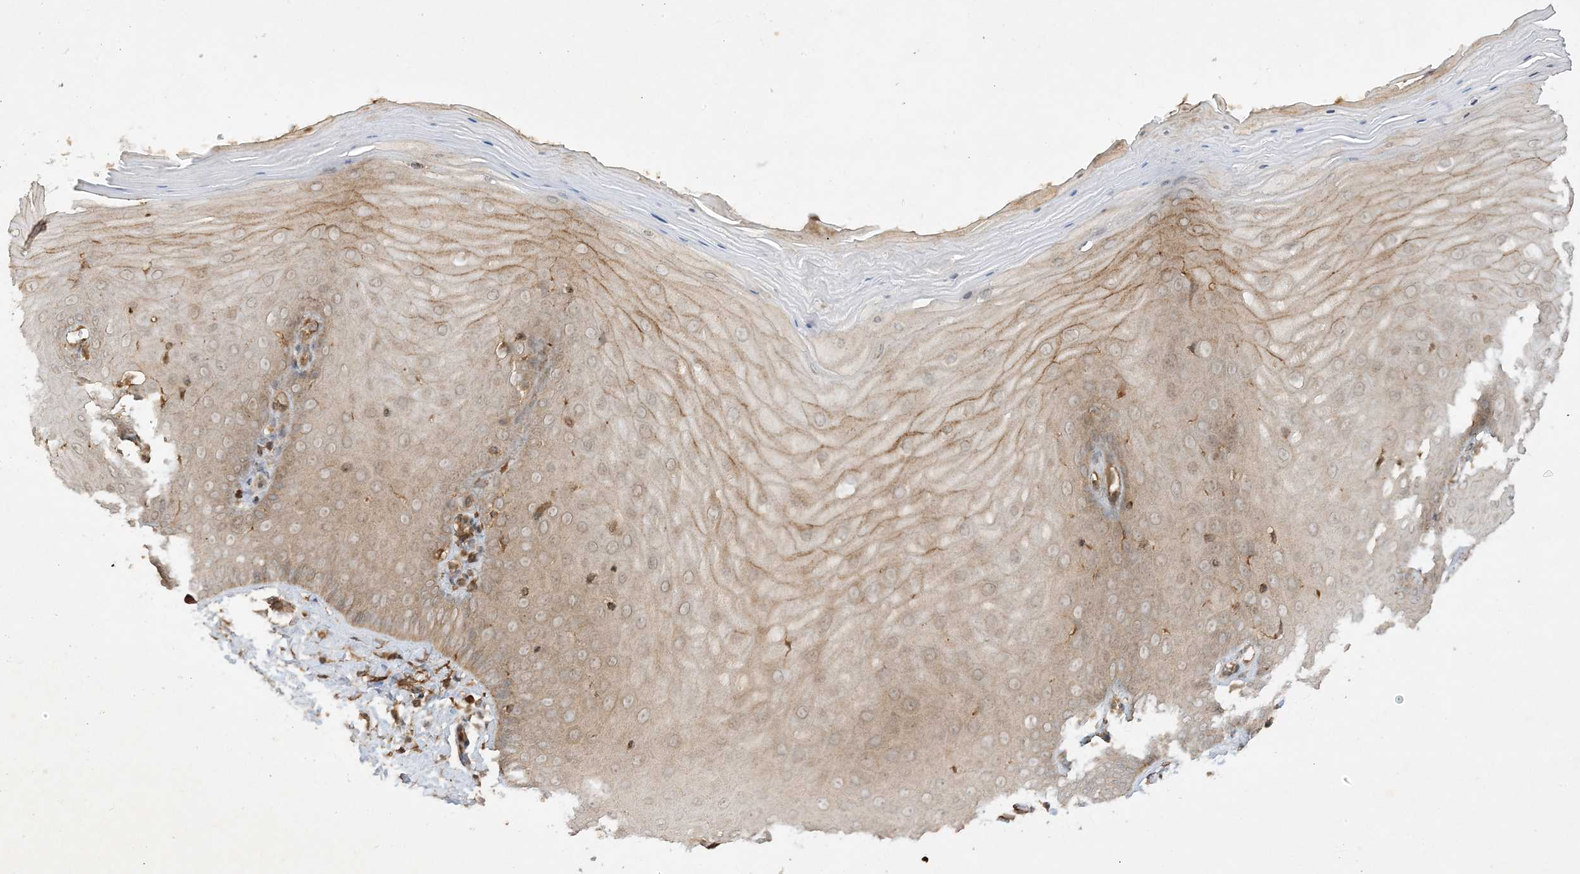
{"staining": {"intensity": "weak", "quantity": ">75%", "location": "cytoplasmic/membranous"}, "tissue": "cervix", "cell_type": "Glandular cells", "image_type": "normal", "snomed": [{"axis": "morphology", "description": "Normal tissue, NOS"}, {"axis": "topography", "description": "Cervix"}], "caption": "This is a micrograph of IHC staining of normal cervix, which shows weak staining in the cytoplasmic/membranous of glandular cells.", "gene": "XRN1", "patient": {"sex": "female", "age": 55}}